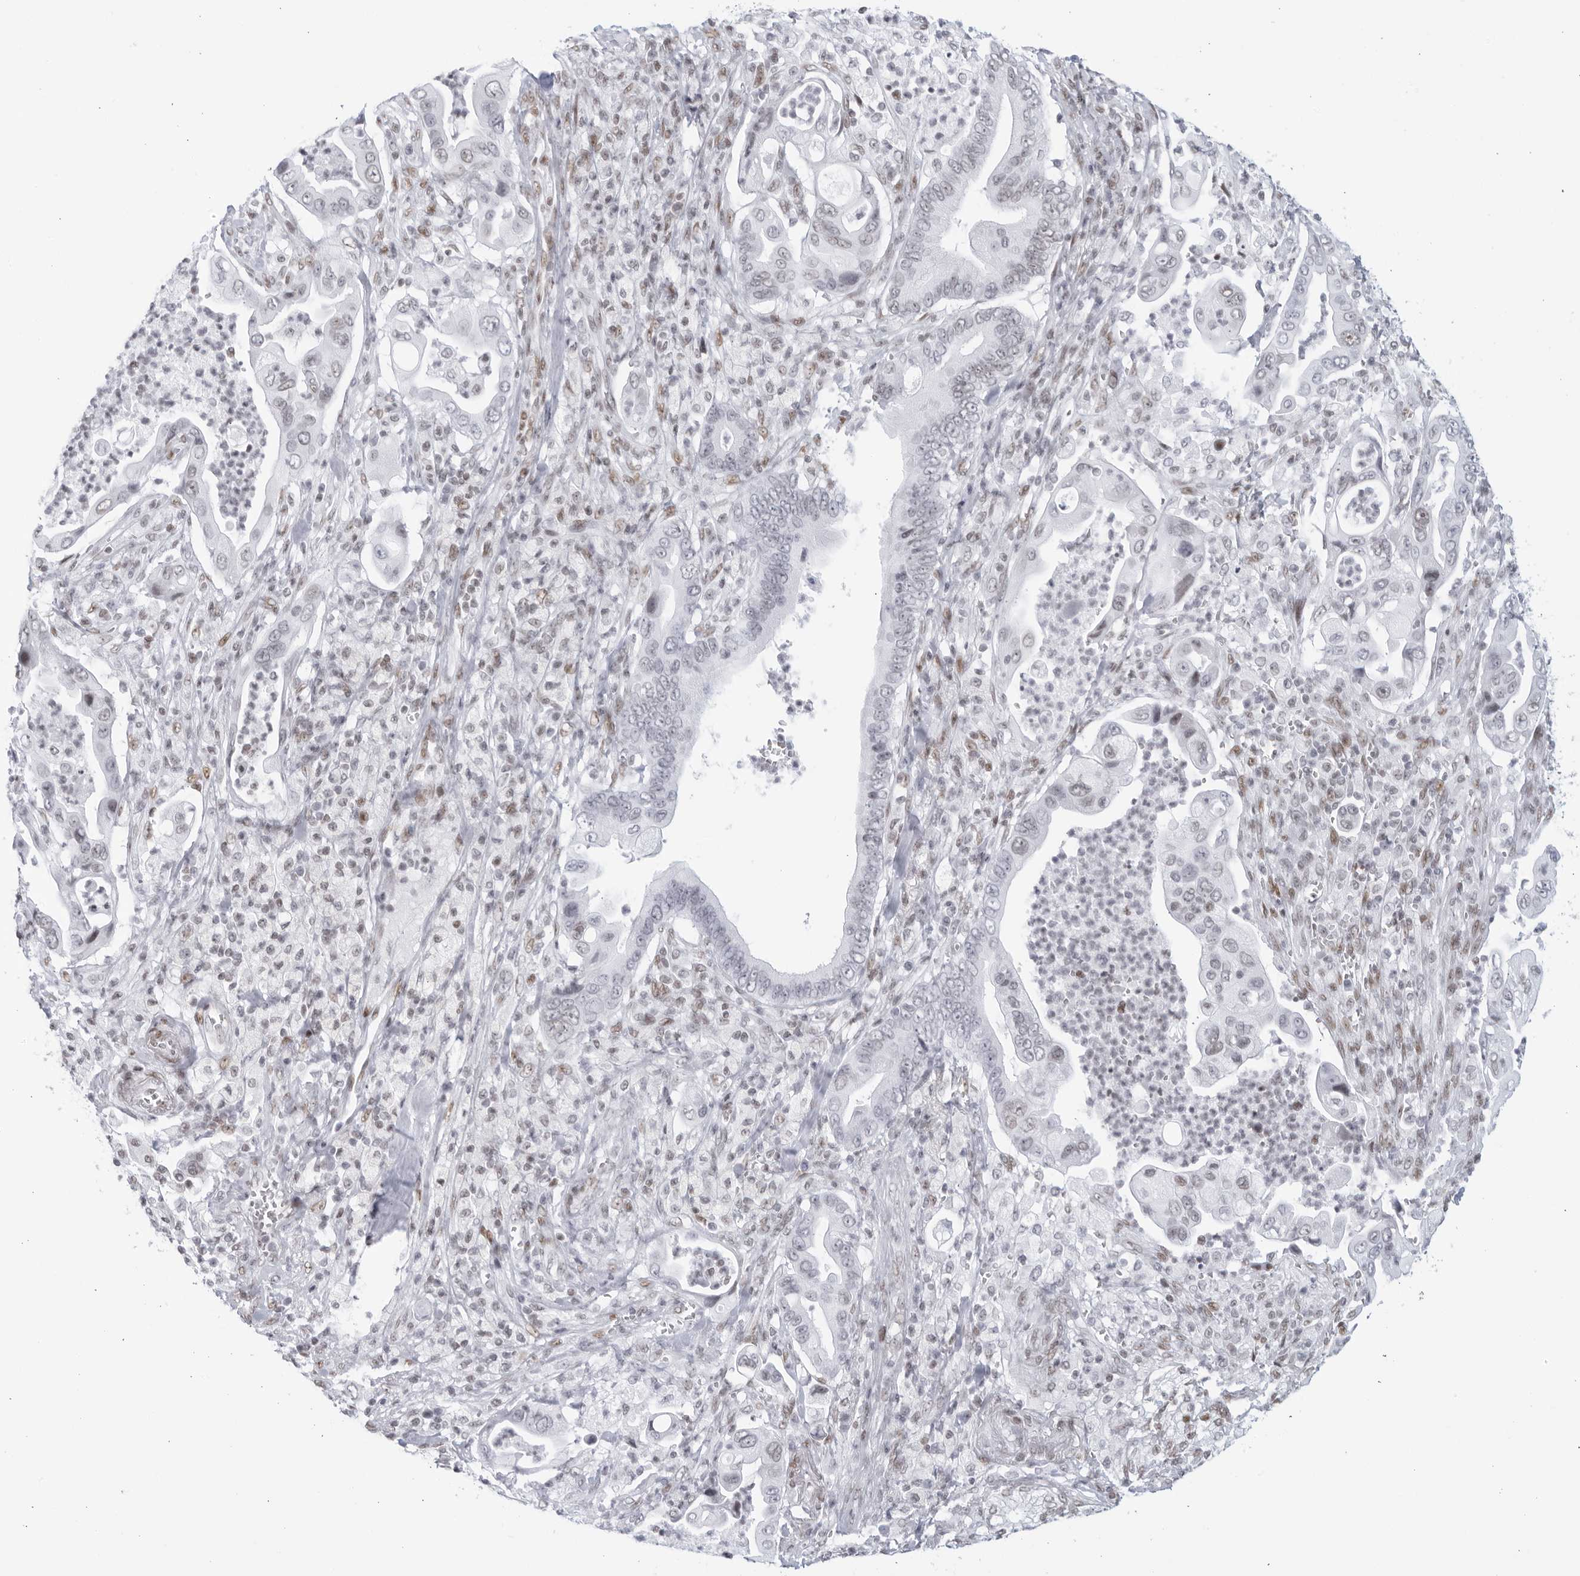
{"staining": {"intensity": "weak", "quantity": "<25%", "location": "nuclear"}, "tissue": "pancreatic cancer", "cell_type": "Tumor cells", "image_type": "cancer", "snomed": [{"axis": "morphology", "description": "Adenocarcinoma, NOS"}, {"axis": "topography", "description": "Pancreas"}], "caption": "The immunohistochemistry (IHC) photomicrograph has no significant expression in tumor cells of pancreatic adenocarcinoma tissue. The staining is performed using DAB brown chromogen with nuclei counter-stained in using hematoxylin.", "gene": "HP1BP3", "patient": {"sex": "male", "age": 78}}